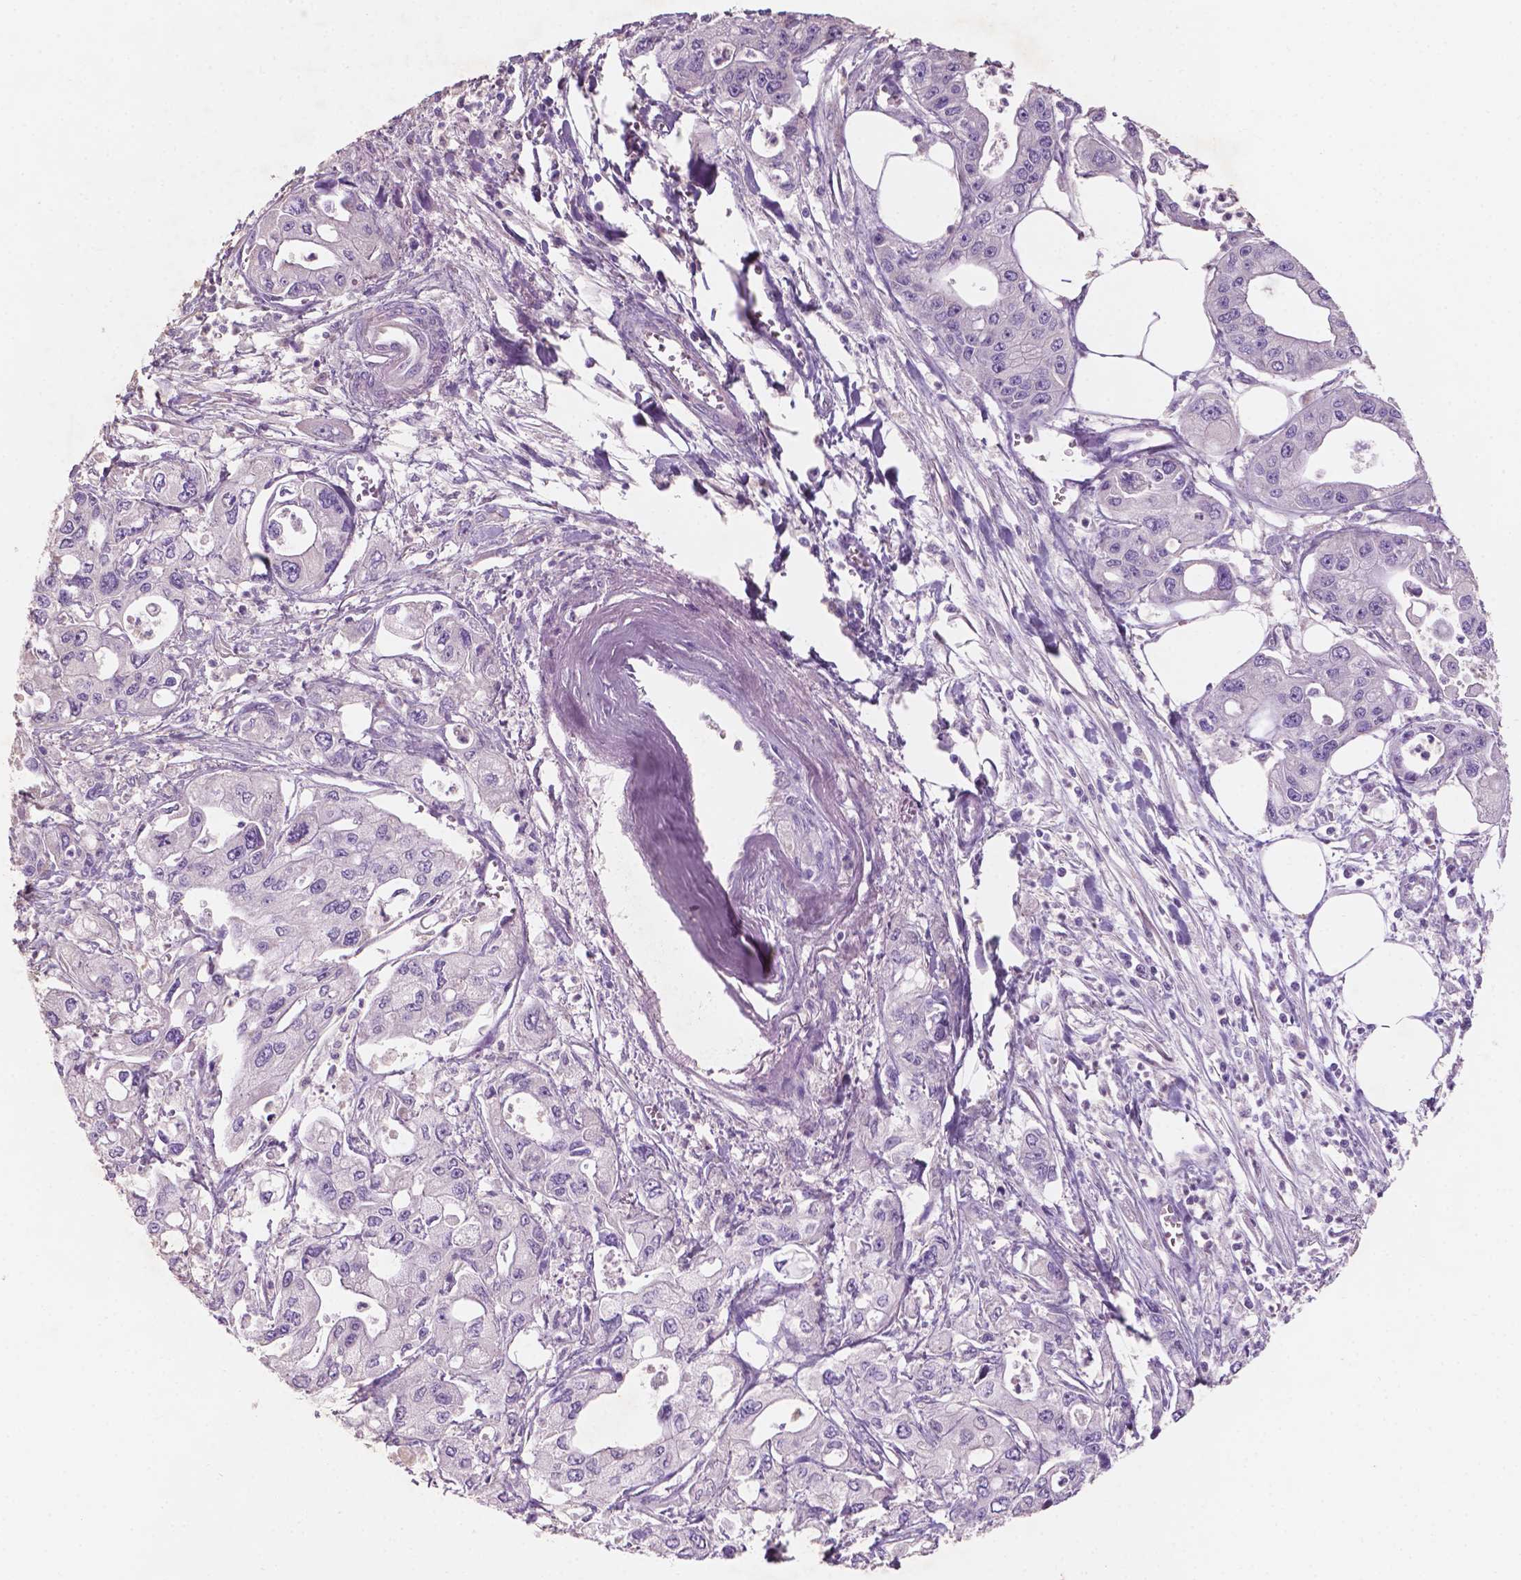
{"staining": {"intensity": "negative", "quantity": "none", "location": "none"}, "tissue": "pancreatic cancer", "cell_type": "Tumor cells", "image_type": "cancer", "snomed": [{"axis": "morphology", "description": "Adenocarcinoma, NOS"}, {"axis": "topography", "description": "Pancreas"}], "caption": "Pancreatic cancer (adenocarcinoma) stained for a protein using immunohistochemistry shows no staining tumor cells.", "gene": "SBSN", "patient": {"sex": "male", "age": 70}}